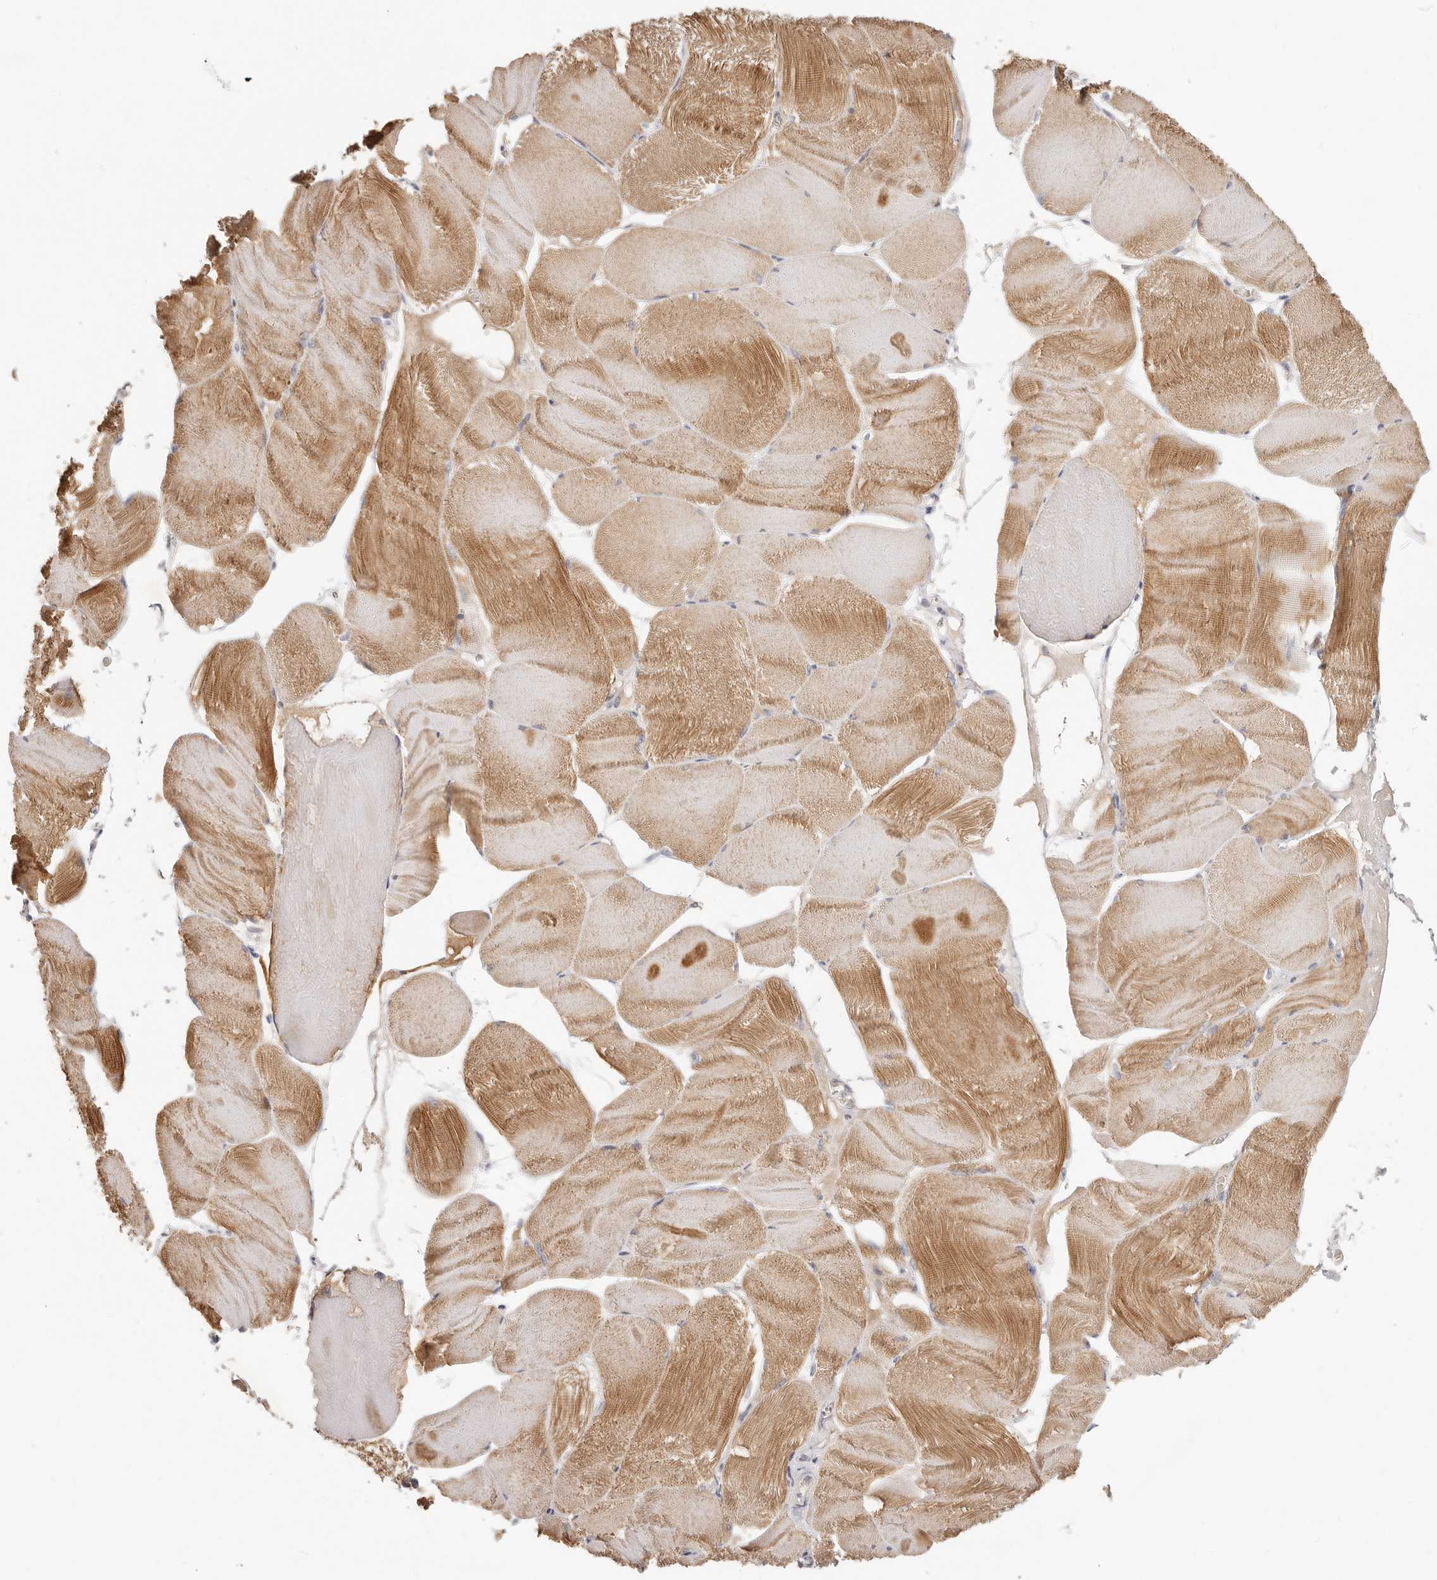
{"staining": {"intensity": "moderate", "quantity": ">75%", "location": "cytoplasmic/membranous"}, "tissue": "skeletal muscle", "cell_type": "Myocytes", "image_type": "normal", "snomed": [{"axis": "morphology", "description": "Normal tissue, NOS"}, {"axis": "morphology", "description": "Basal cell carcinoma"}, {"axis": "topography", "description": "Skeletal muscle"}], "caption": "Myocytes show moderate cytoplasmic/membranous staining in about >75% of cells in unremarkable skeletal muscle. The protein is stained brown, and the nuclei are stained in blue (DAB IHC with brightfield microscopy, high magnification).", "gene": "TFB2M", "patient": {"sex": "female", "age": 64}}